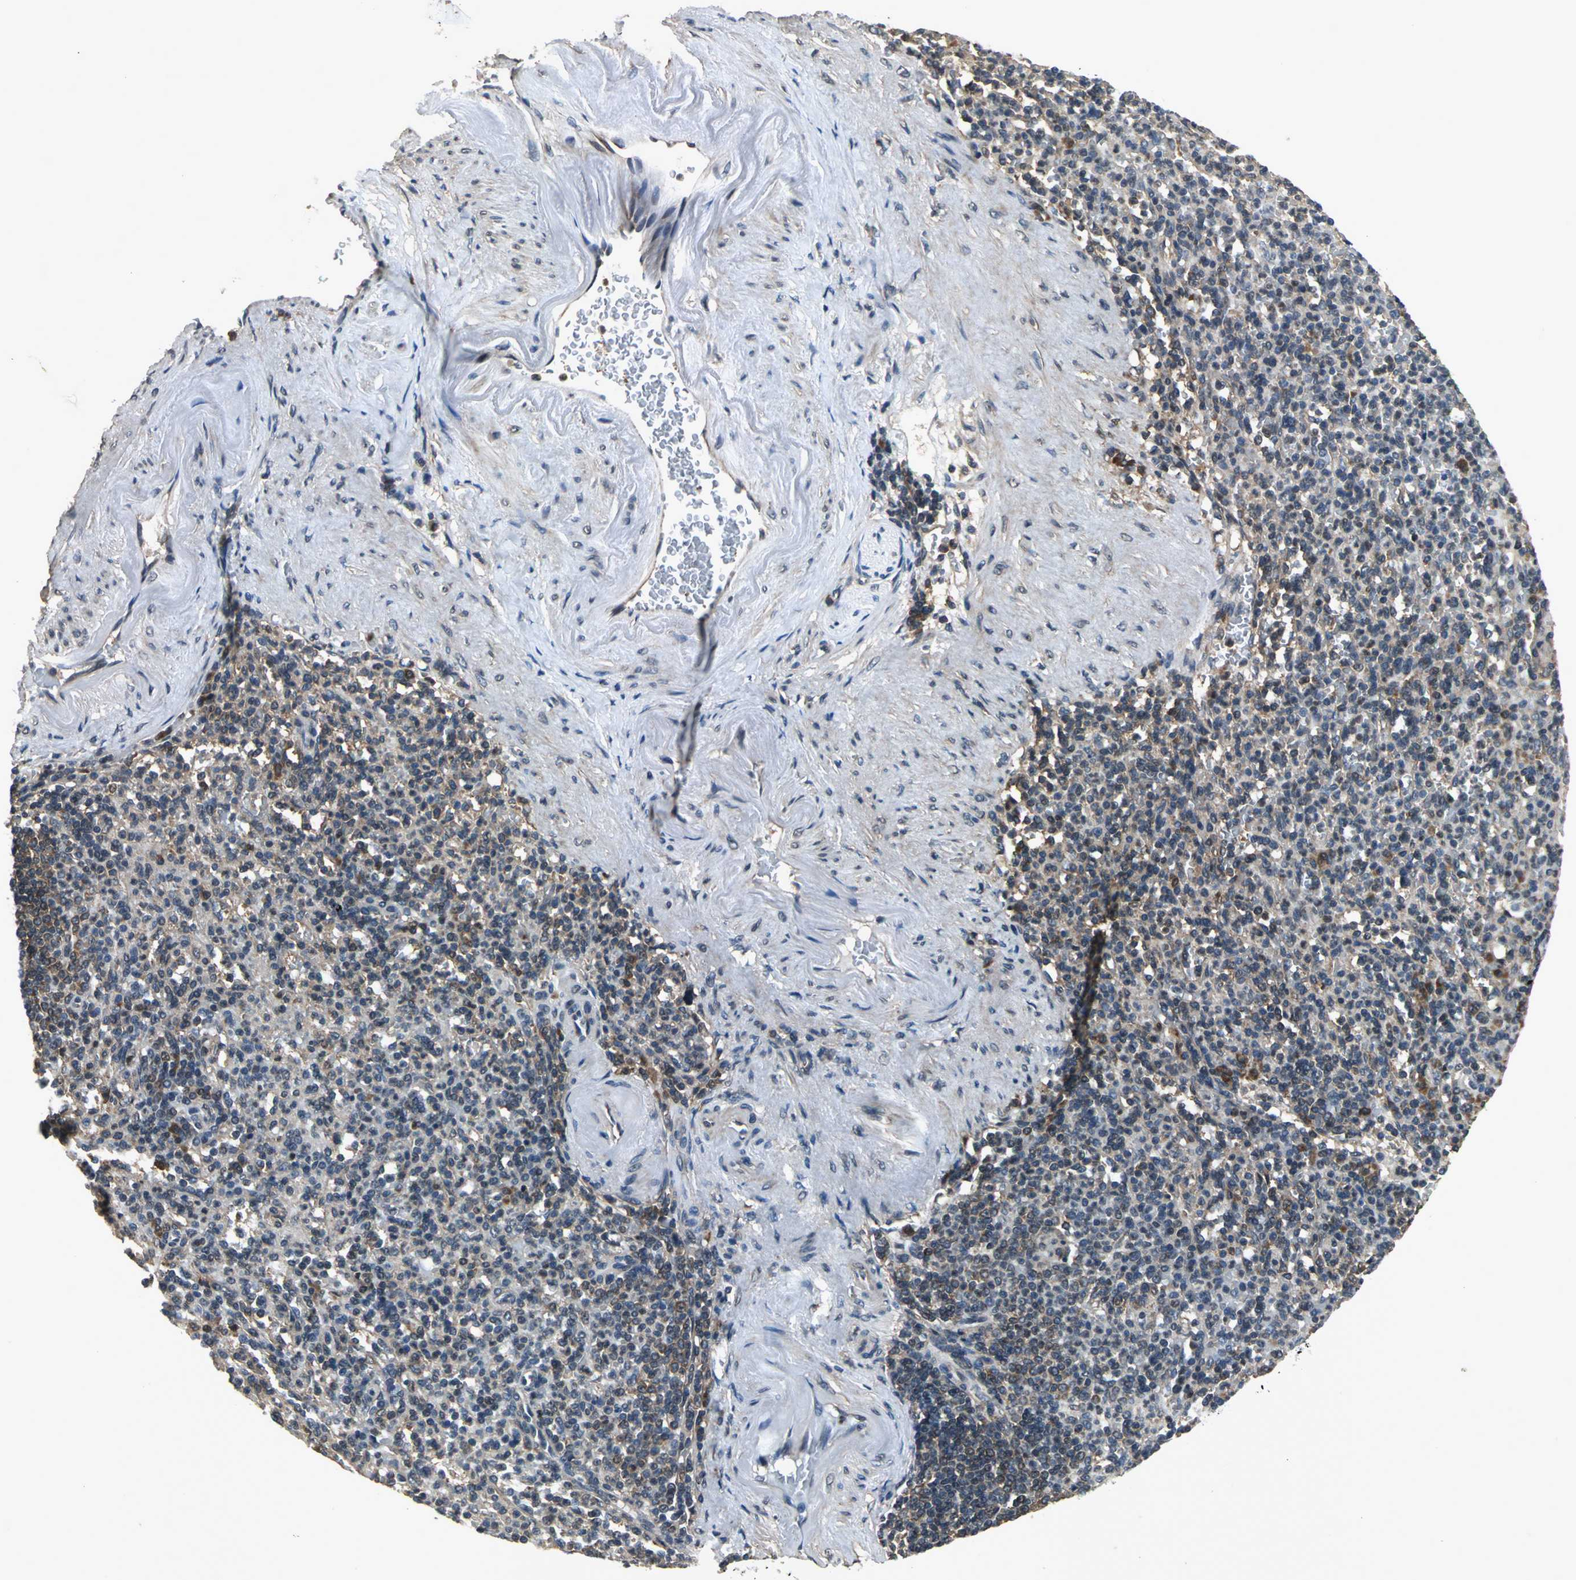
{"staining": {"intensity": "moderate", "quantity": "<25%", "location": "cytoplasmic/membranous"}, "tissue": "spleen", "cell_type": "Cells in red pulp", "image_type": "normal", "snomed": [{"axis": "morphology", "description": "Normal tissue, NOS"}, {"axis": "topography", "description": "Spleen"}], "caption": "Unremarkable spleen exhibits moderate cytoplasmic/membranous expression in about <25% of cells in red pulp, visualized by immunohistochemistry.", "gene": "EIF2B2", "patient": {"sex": "female", "age": 74}}